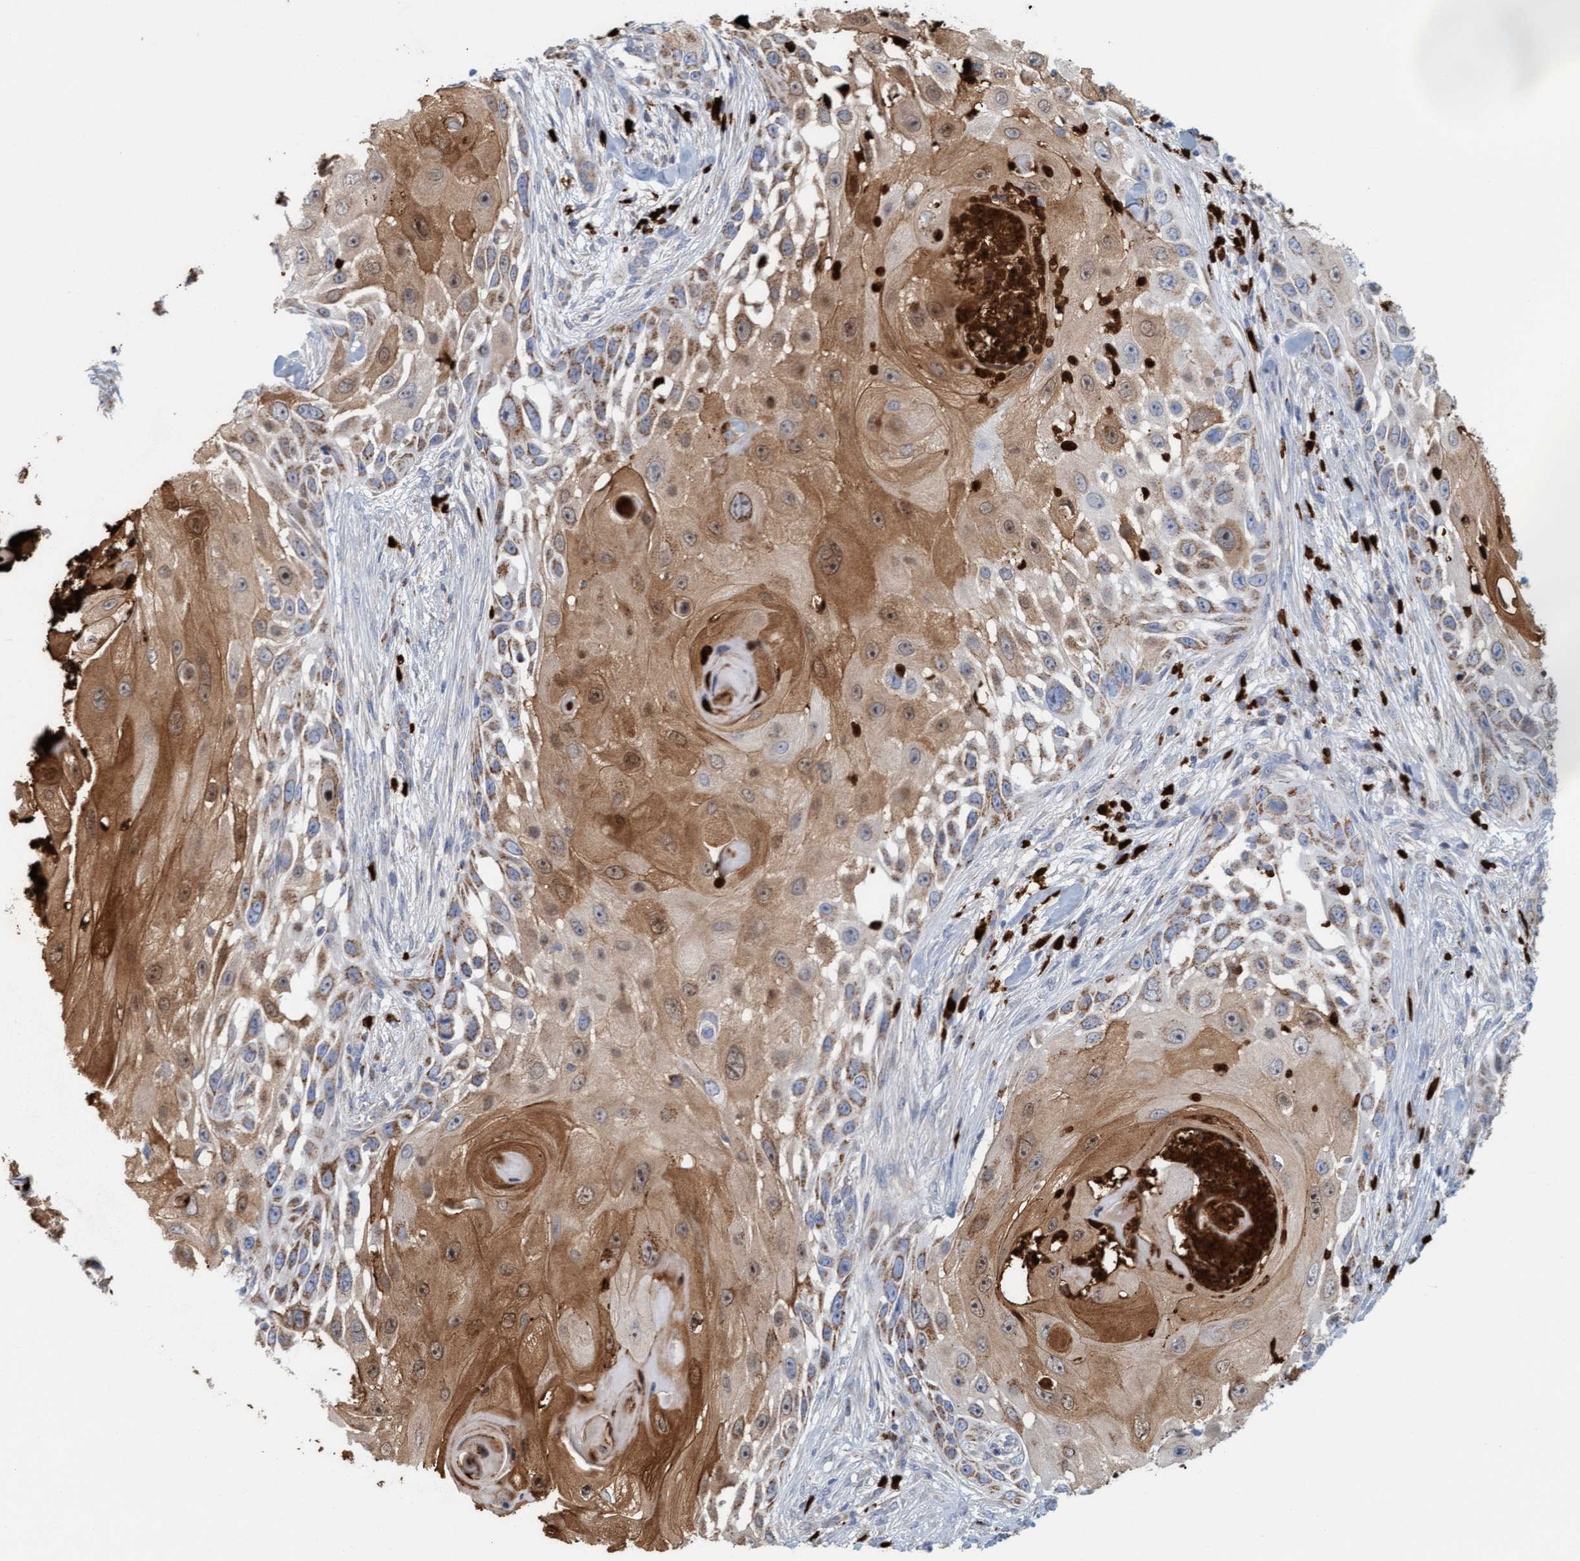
{"staining": {"intensity": "moderate", "quantity": ">75%", "location": "cytoplasmic/membranous,nuclear"}, "tissue": "skin cancer", "cell_type": "Tumor cells", "image_type": "cancer", "snomed": [{"axis": "morphology", "description": "Squamous cell carcinoma, NOS"}, {"axis": "topography", "description": "Skin"}], "caption": "Human skin cancer stained with a protein marker demonstrates moderate staining in tumor cells.", "gene": "B9D1", "patient": {"sex": "female", "age": 44}}